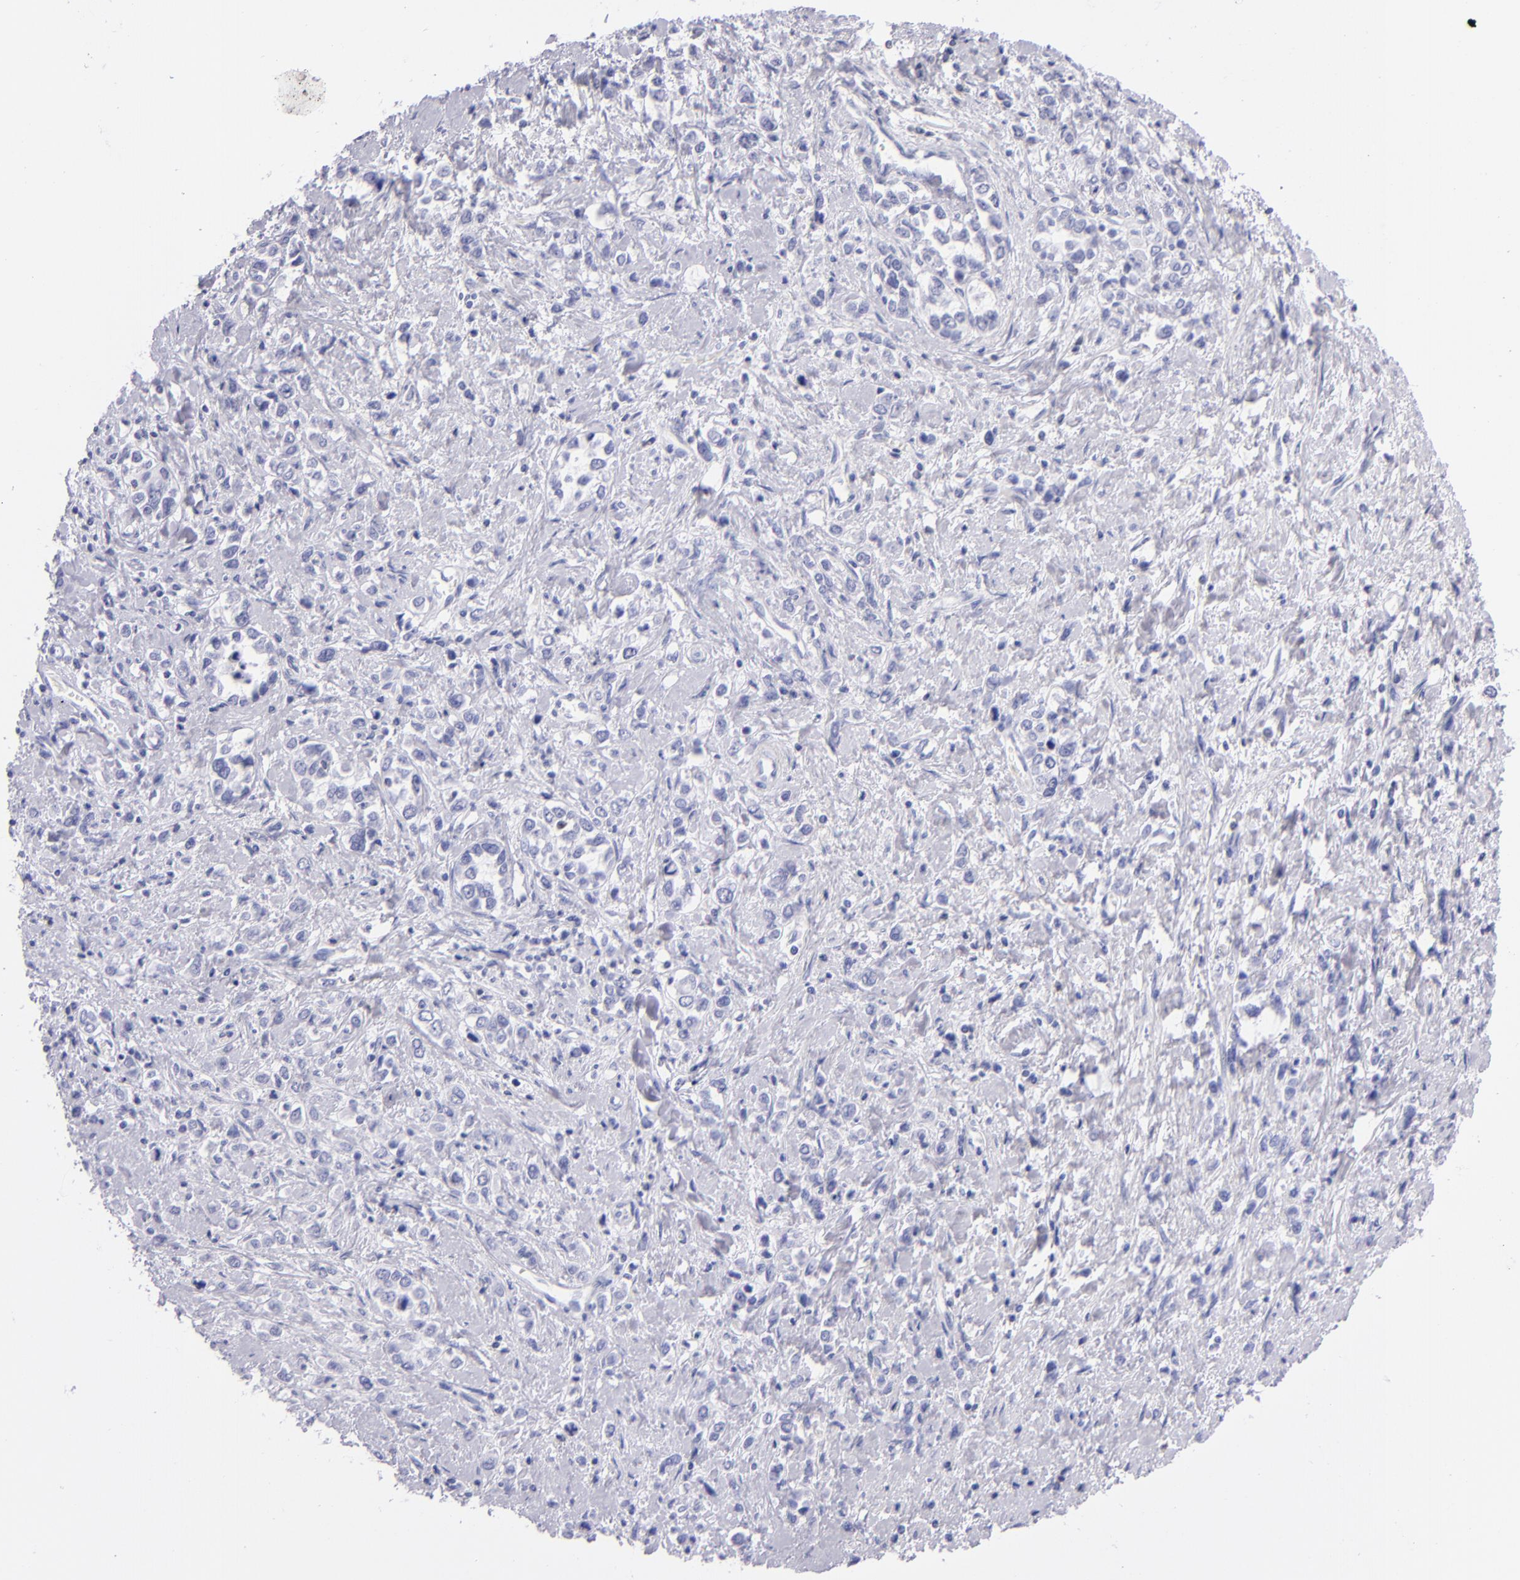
{"staining": {"intensity": "negative", "quantity": "none", "location": "none"}, "tissue": "stomach cancer", "cell_type": "Tumor cells", "image_type": "cancer", "snomed": [{"axis": "morphology", "description": "Adenocarcinoma, NOS"}, {"axis": "topography", "description": "Stomach, upper"}], "caption": "Tumor cells show no significant positivity in adenocarcinoma (stomach).", "gene": "PRF1", "patient": {"sex": "male", "age": 76}}